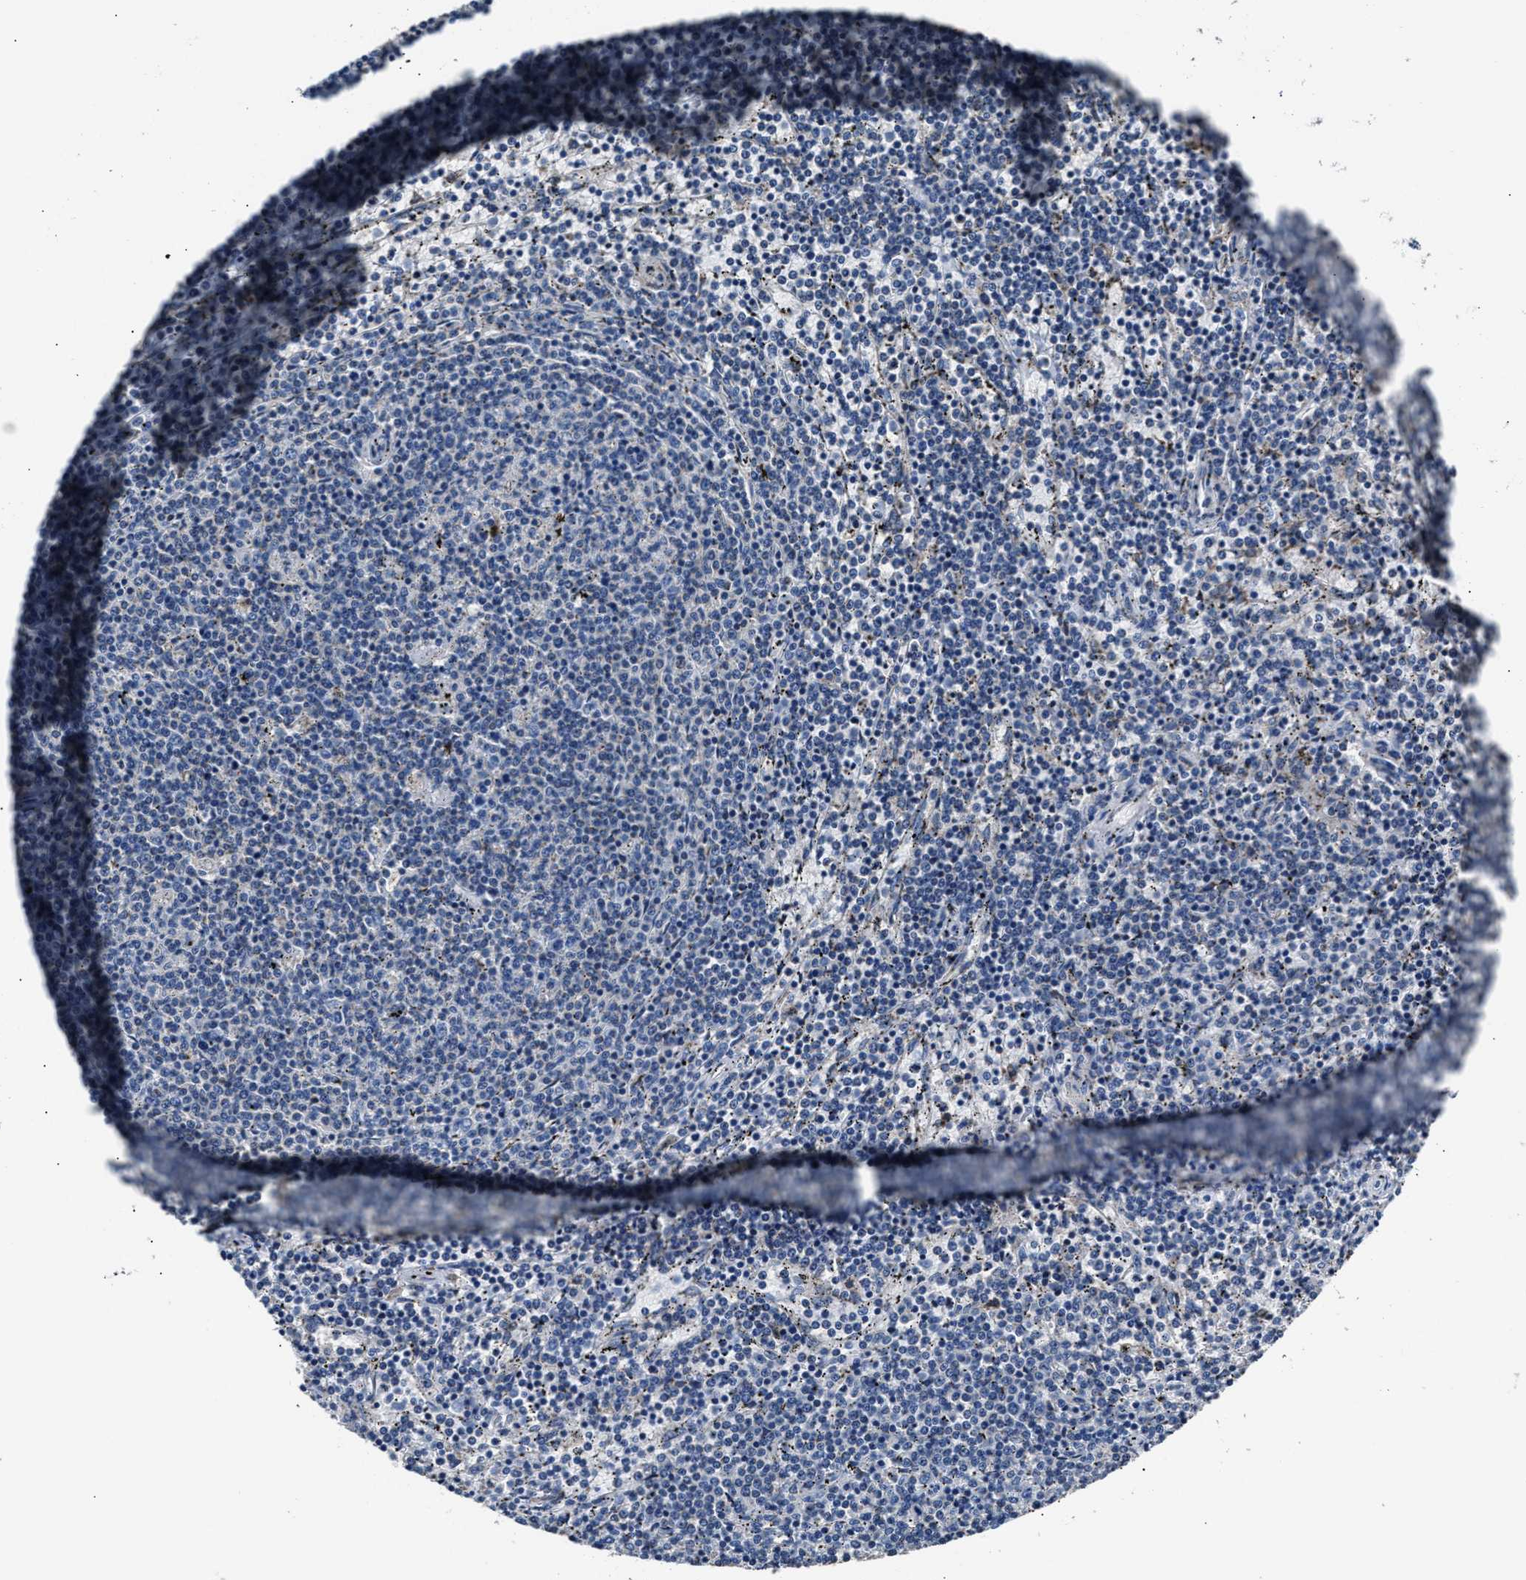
{"staining": {"intensity": "negative", "quantity": "none", "location": "none"}, "tissue": "lymphoma", "cell_type": "Tumor cells", "image_type": "cancer", "snomed": [{"axis": "morphology", "description": "Malignant lymphoma, non-Hodgkin's type, Low grade"}, {"axis": "topography", "description": "Spleen"}], "caption": "This is an immunohistochemistry photomicrograph of low-grade malignant lymphoma, non-Hodgkin's type. There is no expression in tumor cells.", "gene": "DNAJC24", "patient": {"sex": "female", "age": 50}}